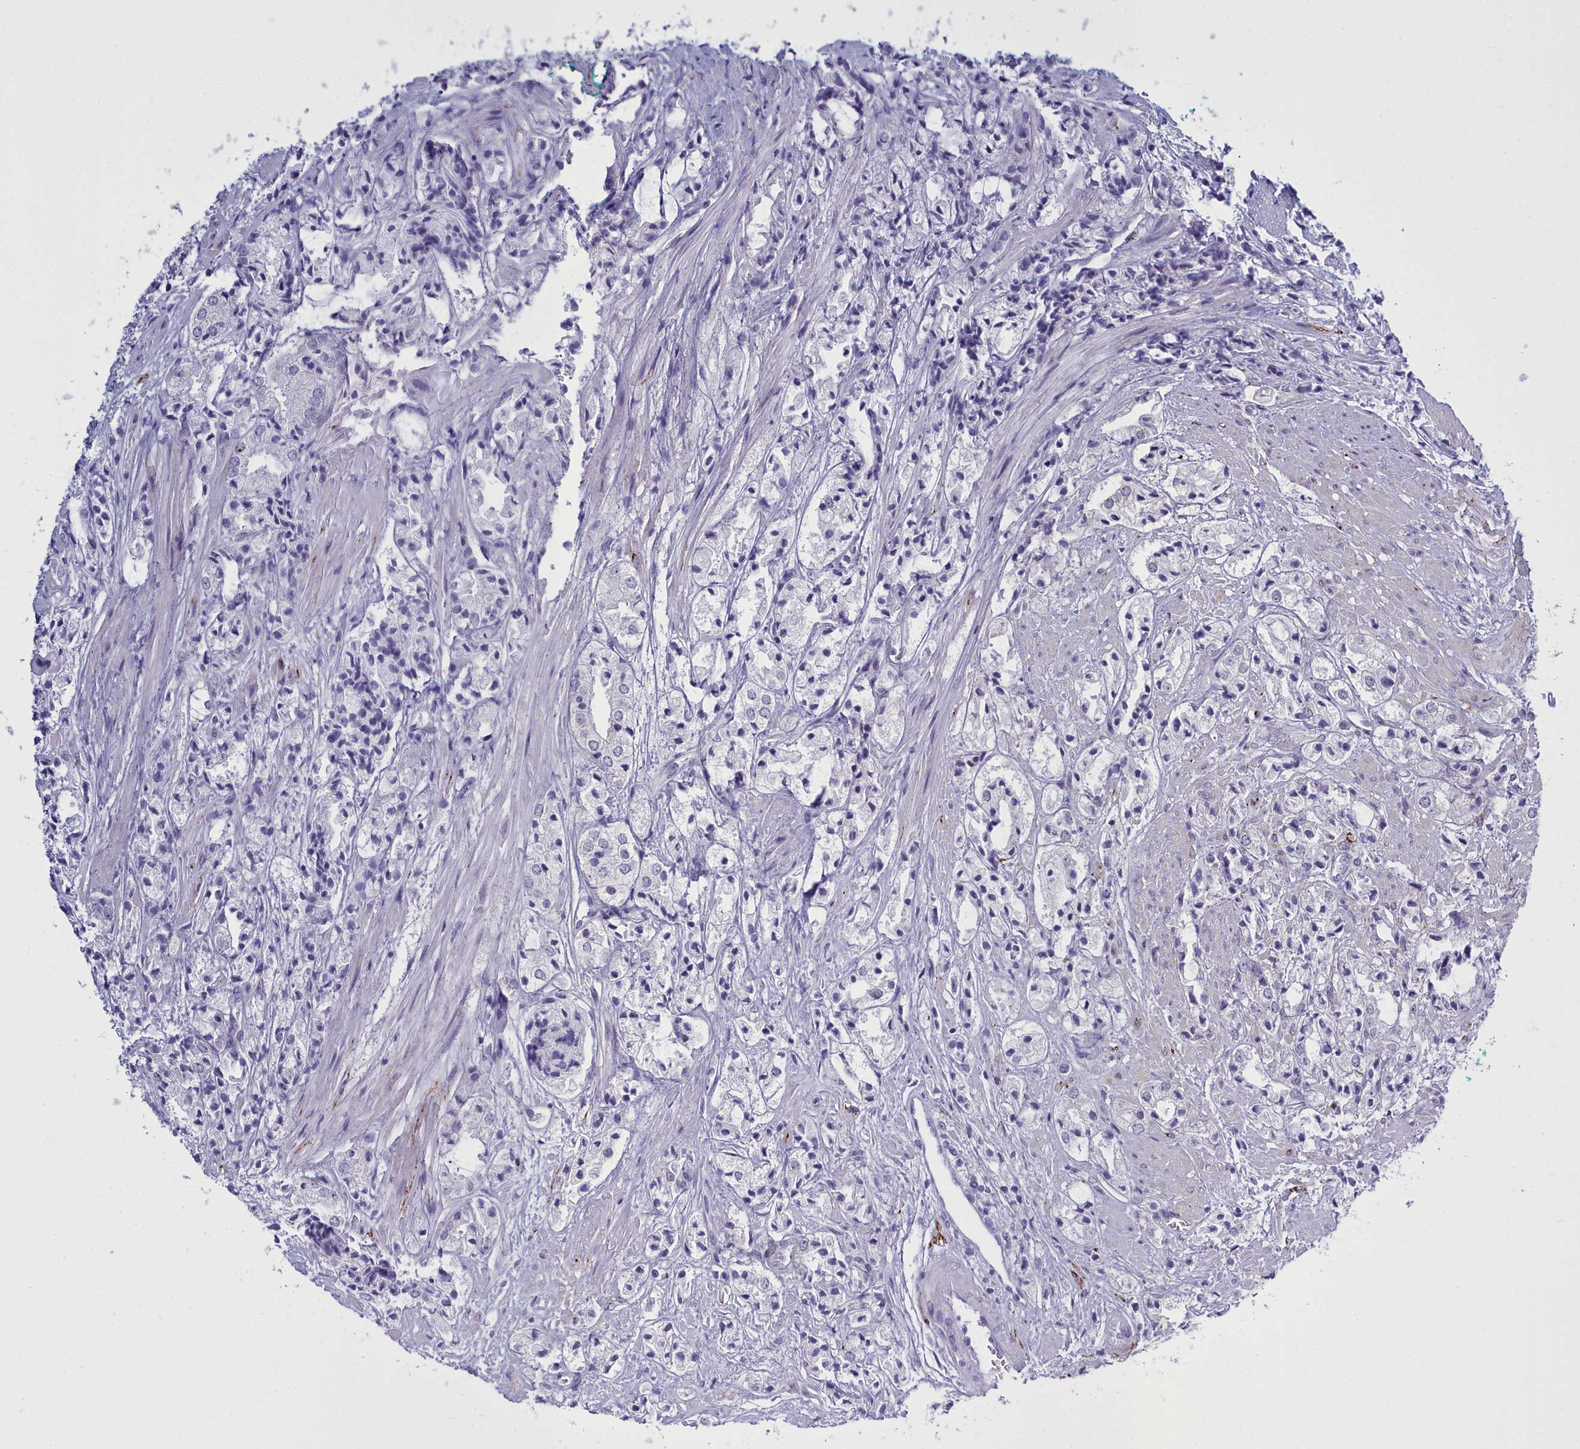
{"staining": {"intensity": "negative", "quantity": "none", "location": "none"}, "tissue": "prostate cancer", "cell_type": "Tumor cells", "image_type": "cancer", "snomed": [{"axis": "morphology", "description": "Adenocarcinoma, High grade"}, {"axis": "topography", "description": "Prostate"}], "caption": "There is no significant expression in tumor cells of prostate high-grade adenocarcinoma.", "gene": "MAP6", "patient": {"sex": "male", "age": 50}}